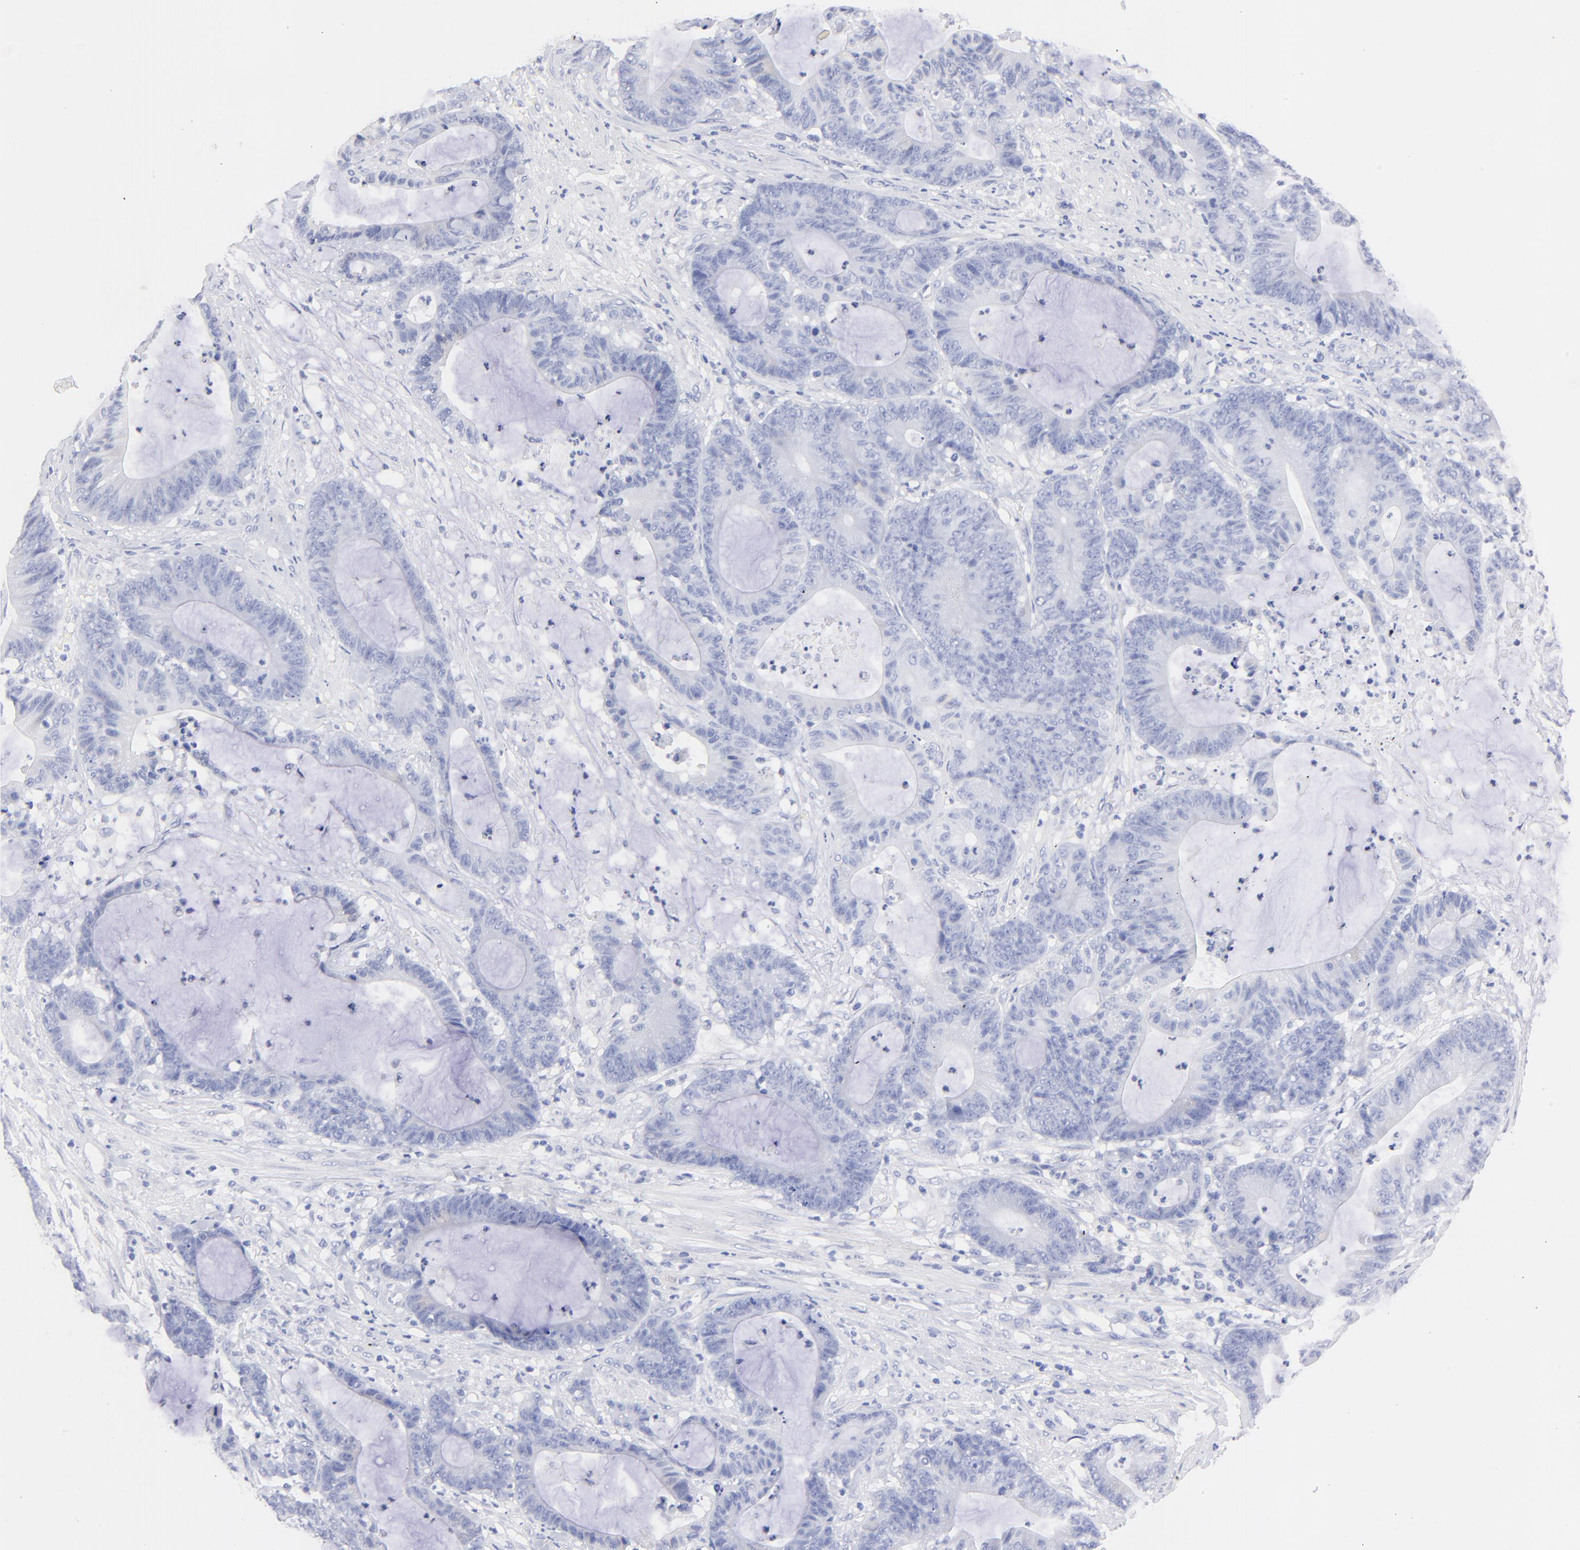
{"staining": {"intensity": "negative", "quantity": "none", "location": "none"}, "tissue": "colorectal cancer", "cell_type": "Tumor cells", "image_type": "cancer", "snomed": [{"axis": "morphology", "description": "Adenocarcinoma, NOS"}, {"axis": "topography", "description": "Colon"}], "caption": "The histopathology image exhibits no staining of tumor cells in colorectal cancer. Nuclei are stained in blue.", "gene": "HORMAD2", "patient": {"sex": "female", "age": 84}}